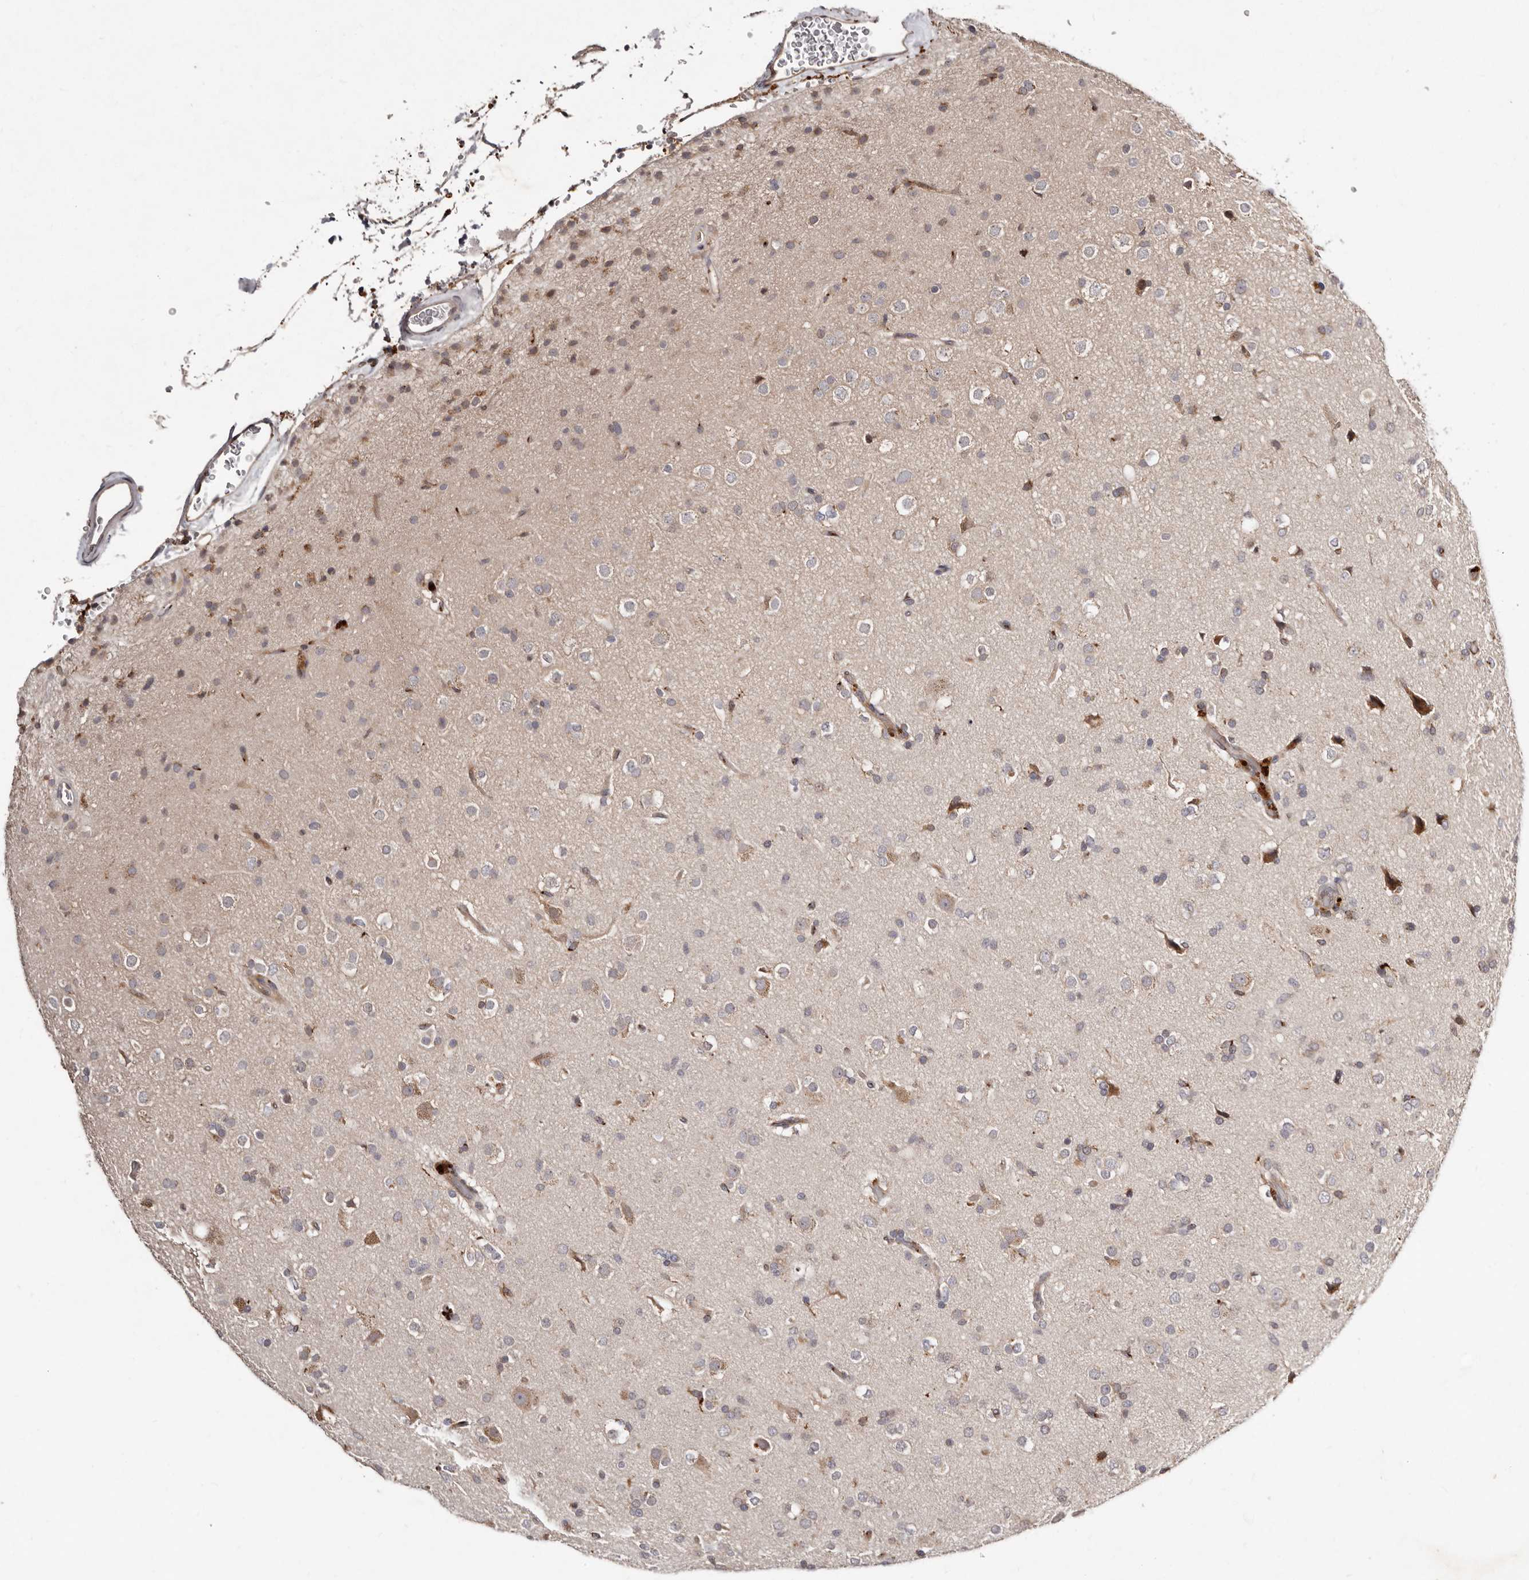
{"staining": {"intensity": "moderate", "quantity": "<25%", "location": "cytoplasmic/membranous"}, "tissue": "glioma", "cell_type": "Tumor cells", "image_type": "cancer", "snomed": [{"axis": "morphology", "description": "Glioma, malignant, Low grade"}, {"axis": "topography", "description": "Brain"}], "caption": "Immunohistochemistry (DAB) staining of human glioma demonstrates moderate cytoplasmic/membranous protein staining in about <25% of tumor cells.", "gene": "DACT2", "patient": {"sex": "male", "age": 65}}